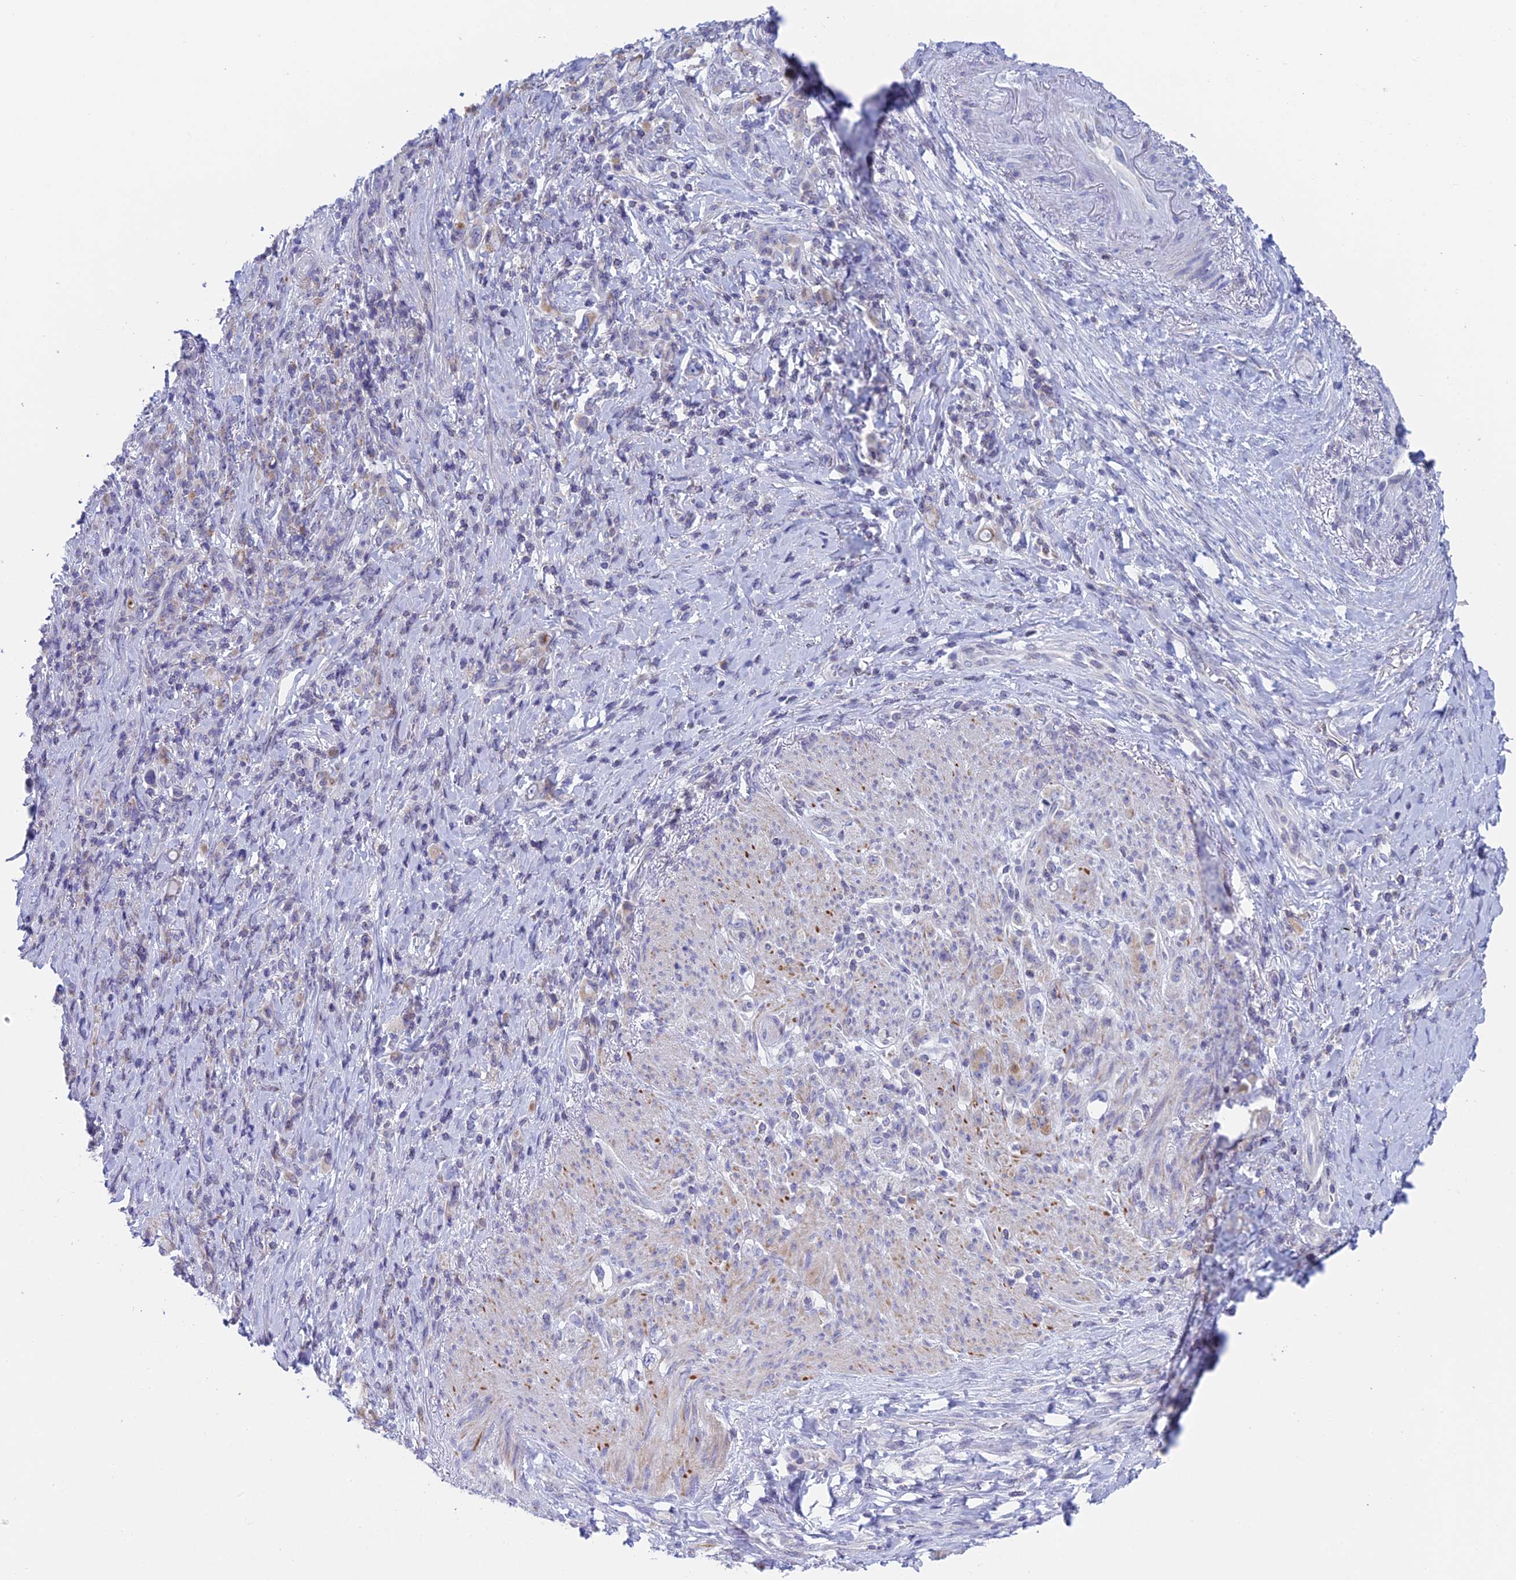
{"staining": {"intensity": "weak", "quantity": "<25%", "location": "cytoplasmic/membranous"}, "tissue": "stomach cancer", "cell_type": "Tumor cells", "image_type": "cancer", "snomed": [{"axis": "morphology", "description": "Normal tissue, NOS"}, {"axis": "morphology", "description": "Adenocarcinoma, NOS"}, {"axis": "topography", "description": "Stomach"}], "caption": "Tumor cells are negative for protein expression in human stomach adenocarcinoma.", "gene": "REXO5", "patient": {"sex": "female", "age": 79}}